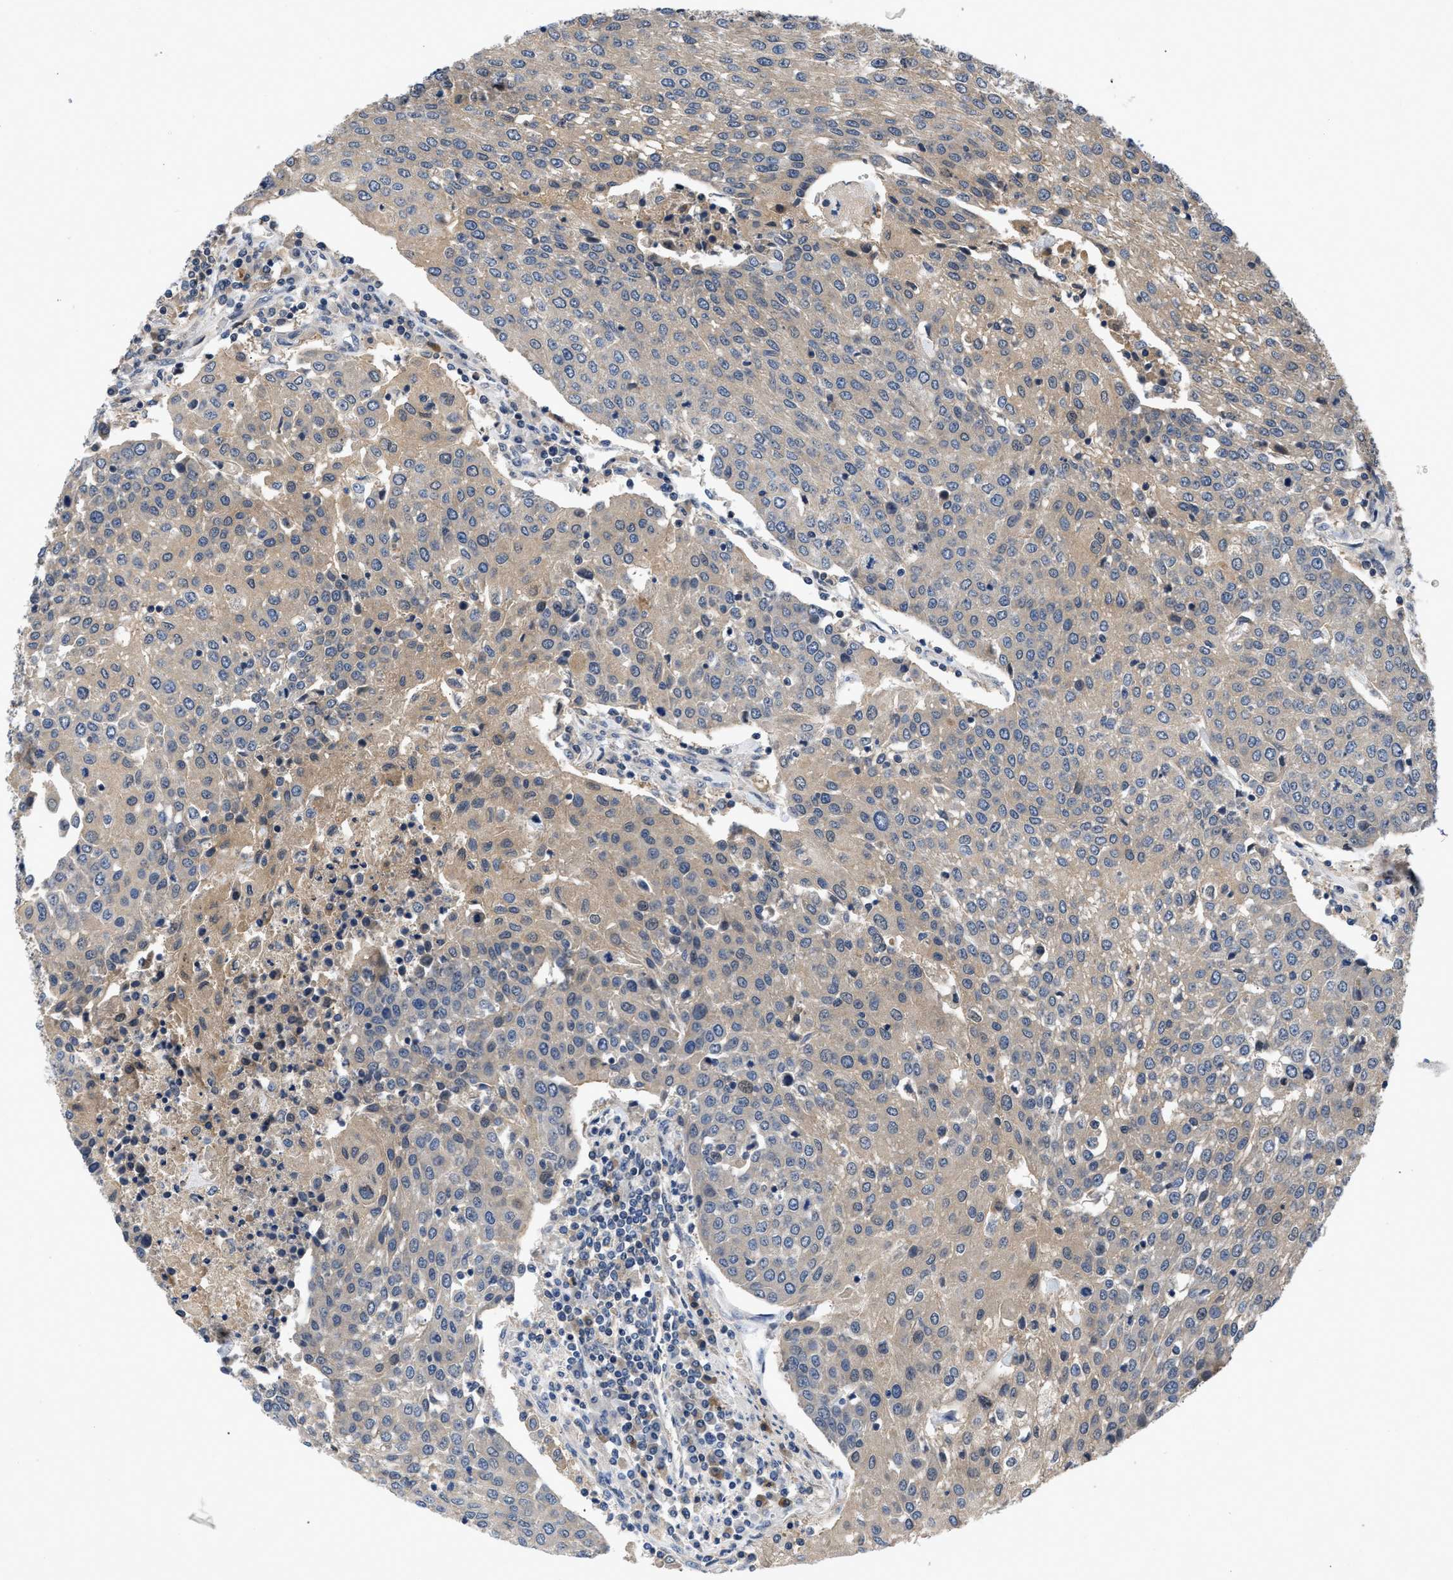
{"staining": {"intensity": "weak", "quantity": "25%-75%", "location": "cytoplasmic/membranous"}, "tissue": "urothelial cancer", "cell_type": "Tumor cells", "image_type": "cancer", "snomed": [{"axis": "morphology", "description": "Urothelial carcinoma, High grade"}, {"axis": "topography", "description": "Urinary bladder"}], "caption": "Protein analysis of urothelial cancer tissue shows weak cytoplasmic/membranous positivity in approximately 25%-75% of tumor cells.", "gene": "VPS4A", "patient": {"sex": "female", "age": 85}}